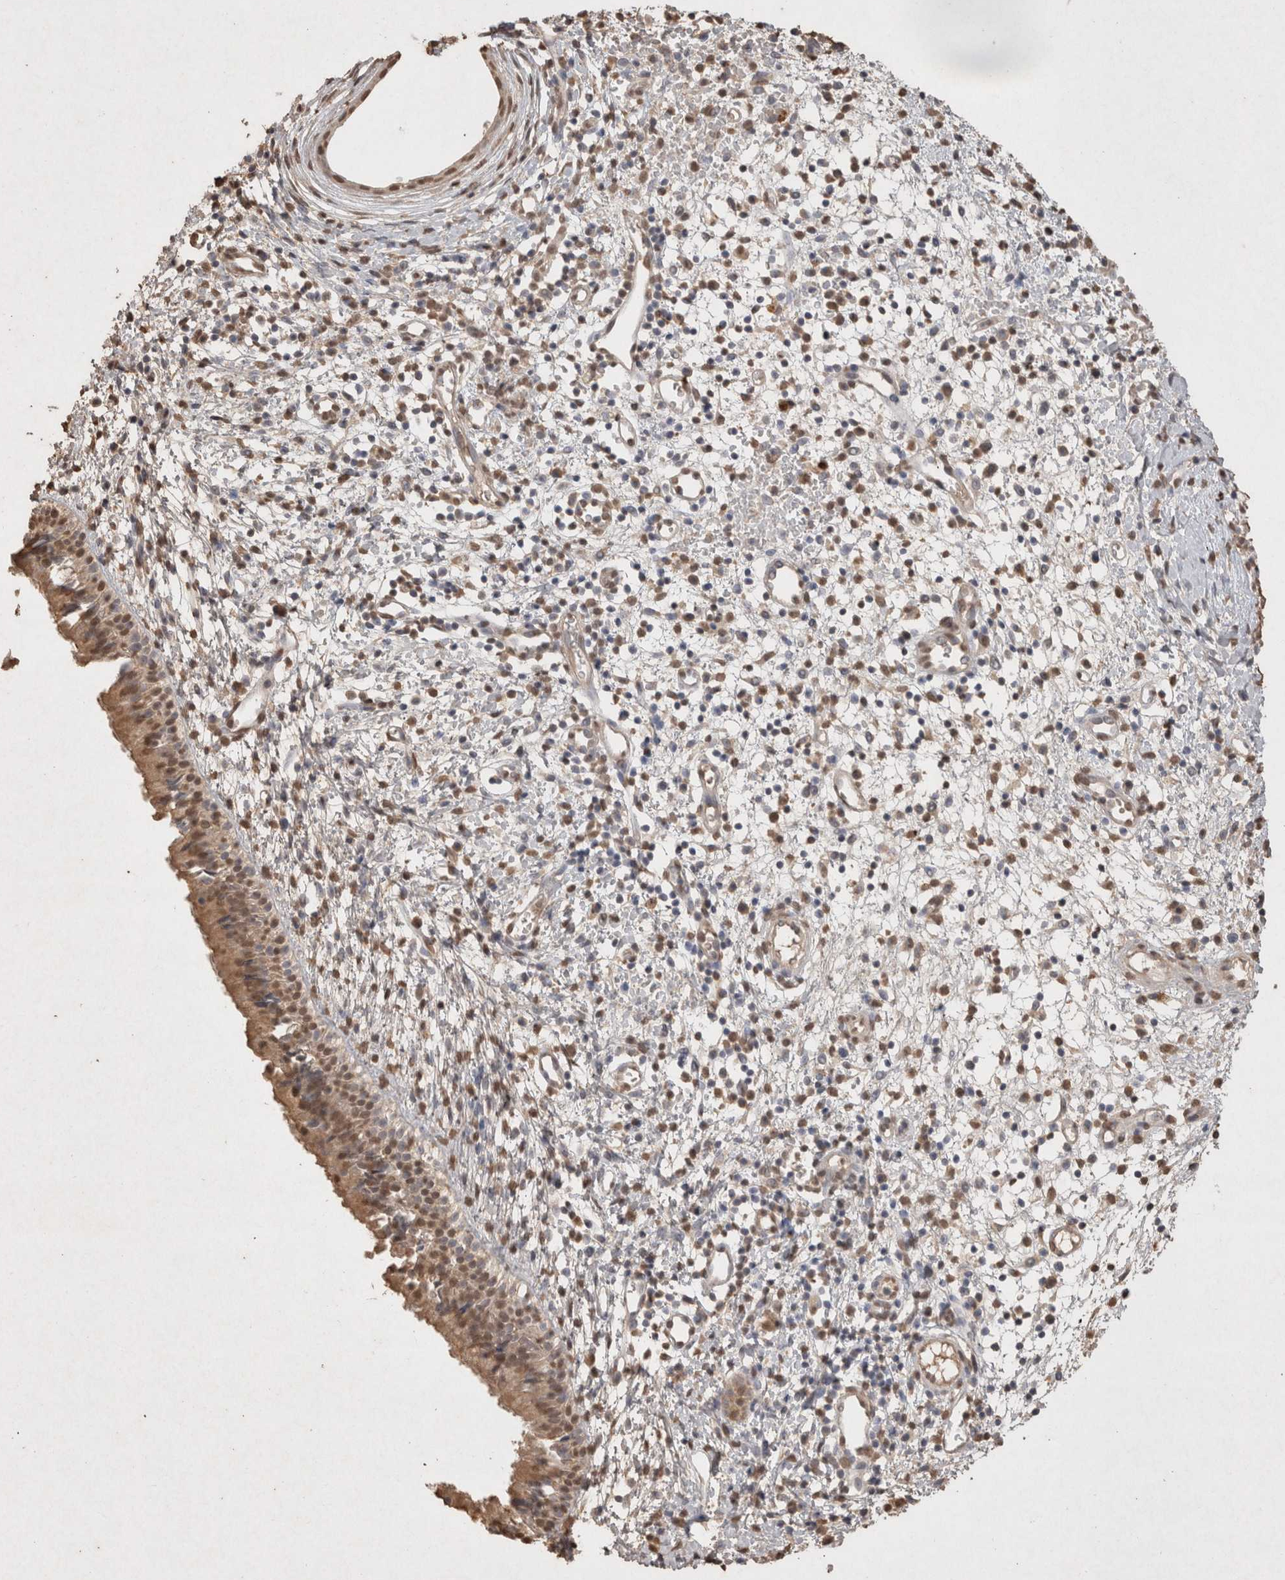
{"staining": {"intensity": "moderate", "quantity": ">75%", "location": "cytoplasmic/membranous,nuclear"}, "tissue": "nasopharynx", "cell_type": "Respiratory epithelial cells", "image_type": "normal", "snomed": [{"axis": "morphology", "description": "Normal tissue, NOS"}, {"axis": "topography", "description": "Nasopharynx"}], "caption": "Unremarkable nasopharynx displays moderate cytoplasmic/membranous,nuclear positivity in approximately >75% of respiratory epithelial cells, visualized by immunohistochemistry.", "gene": "MLX", "patient": {"sex": "male", "age": 22}}